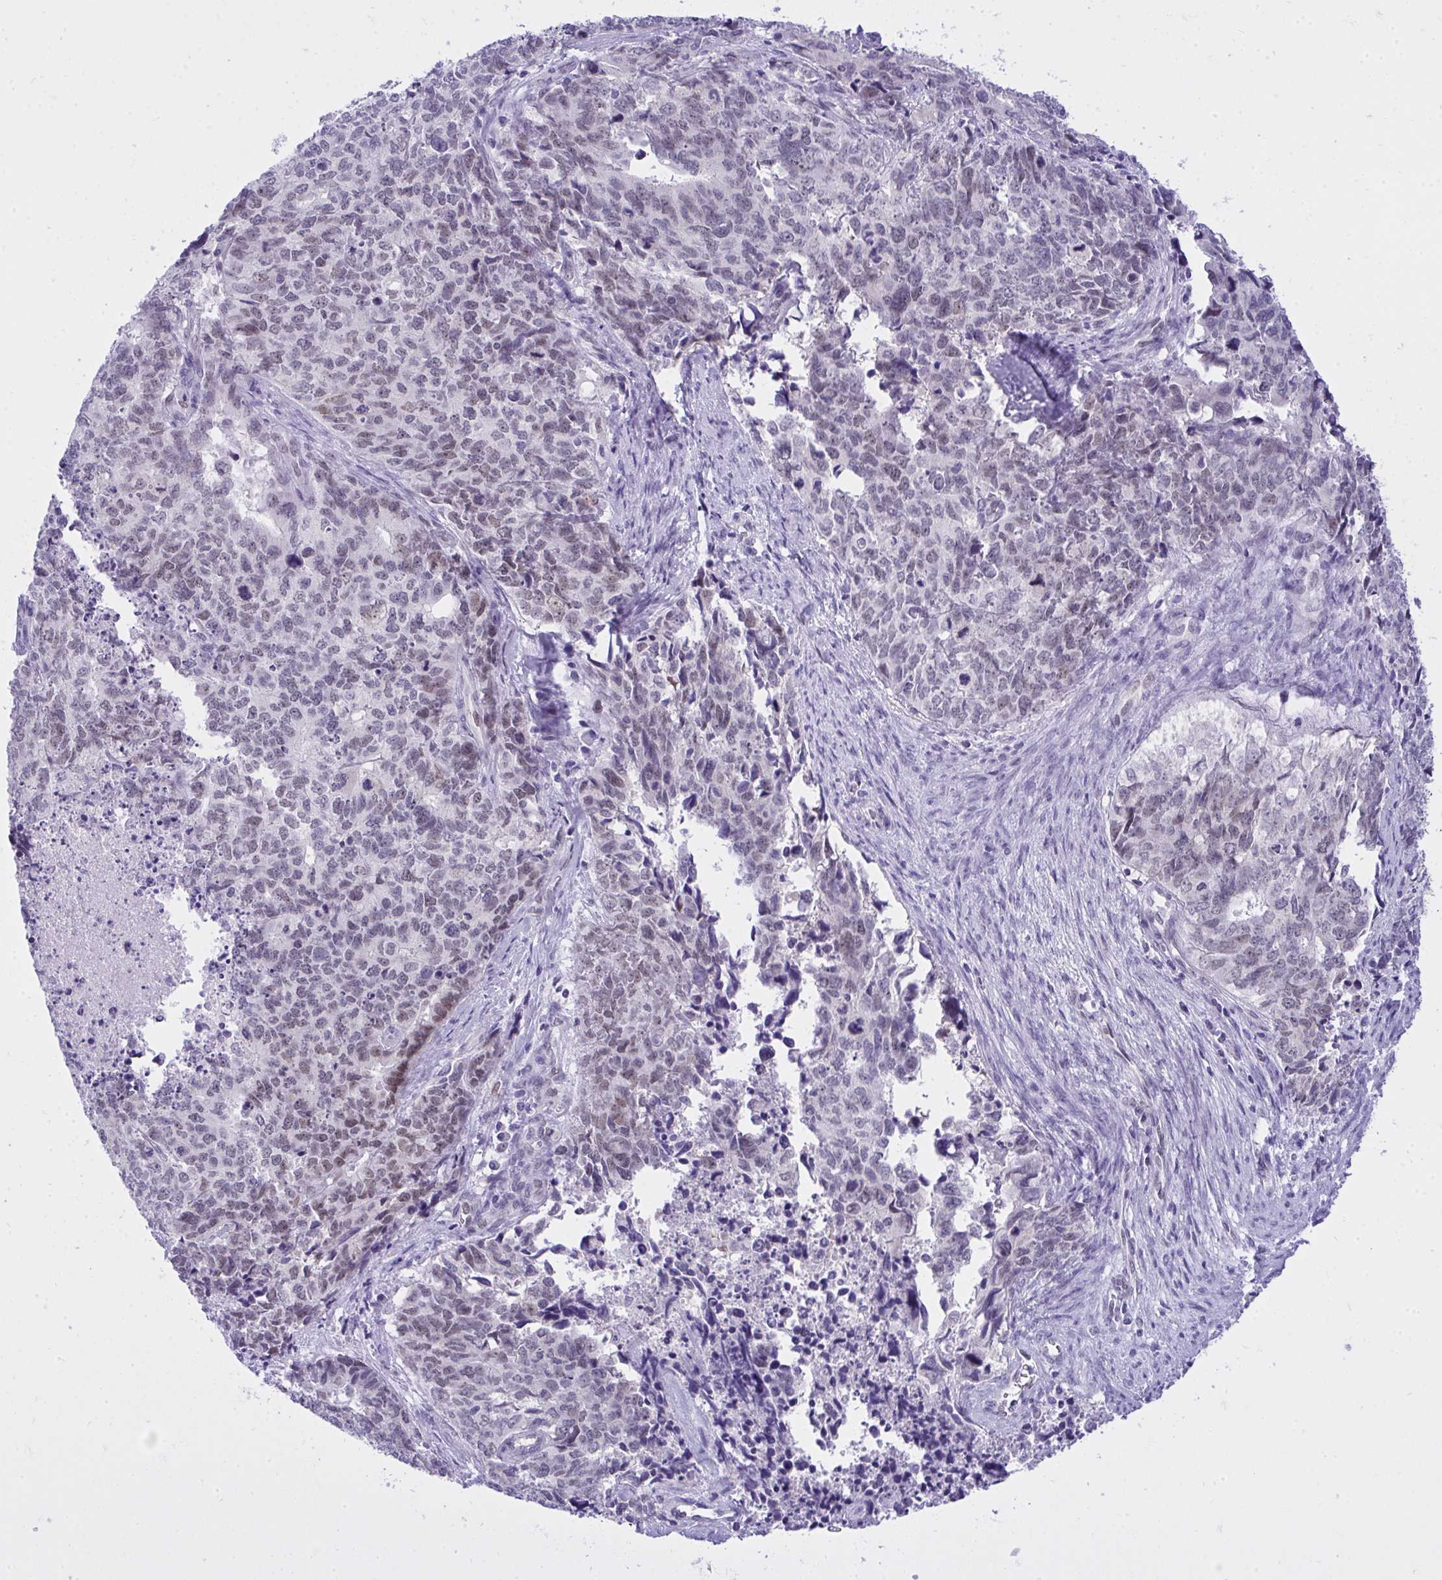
{"staining": {"intensity": "weak", "quantity": "25%-75%", "location": "nuclear"}, "tissue": "cervical cancer", "cell_type": "Tumor cells", "image_type": "cancer", "snomed": [{"axis": "morphology", "description": "Adenocarcinoma, NOS"}, {"axis": "topography", "description": "Cervix"}], "caption": "Immunohistochemical staining of cervical adenocarcinoma reveals low levels of weak nuclear protein staining in approximately 25%-75% of tumor cells.", "gene": "TEAD4", "patient": {"sex": "female", "age": 63}}